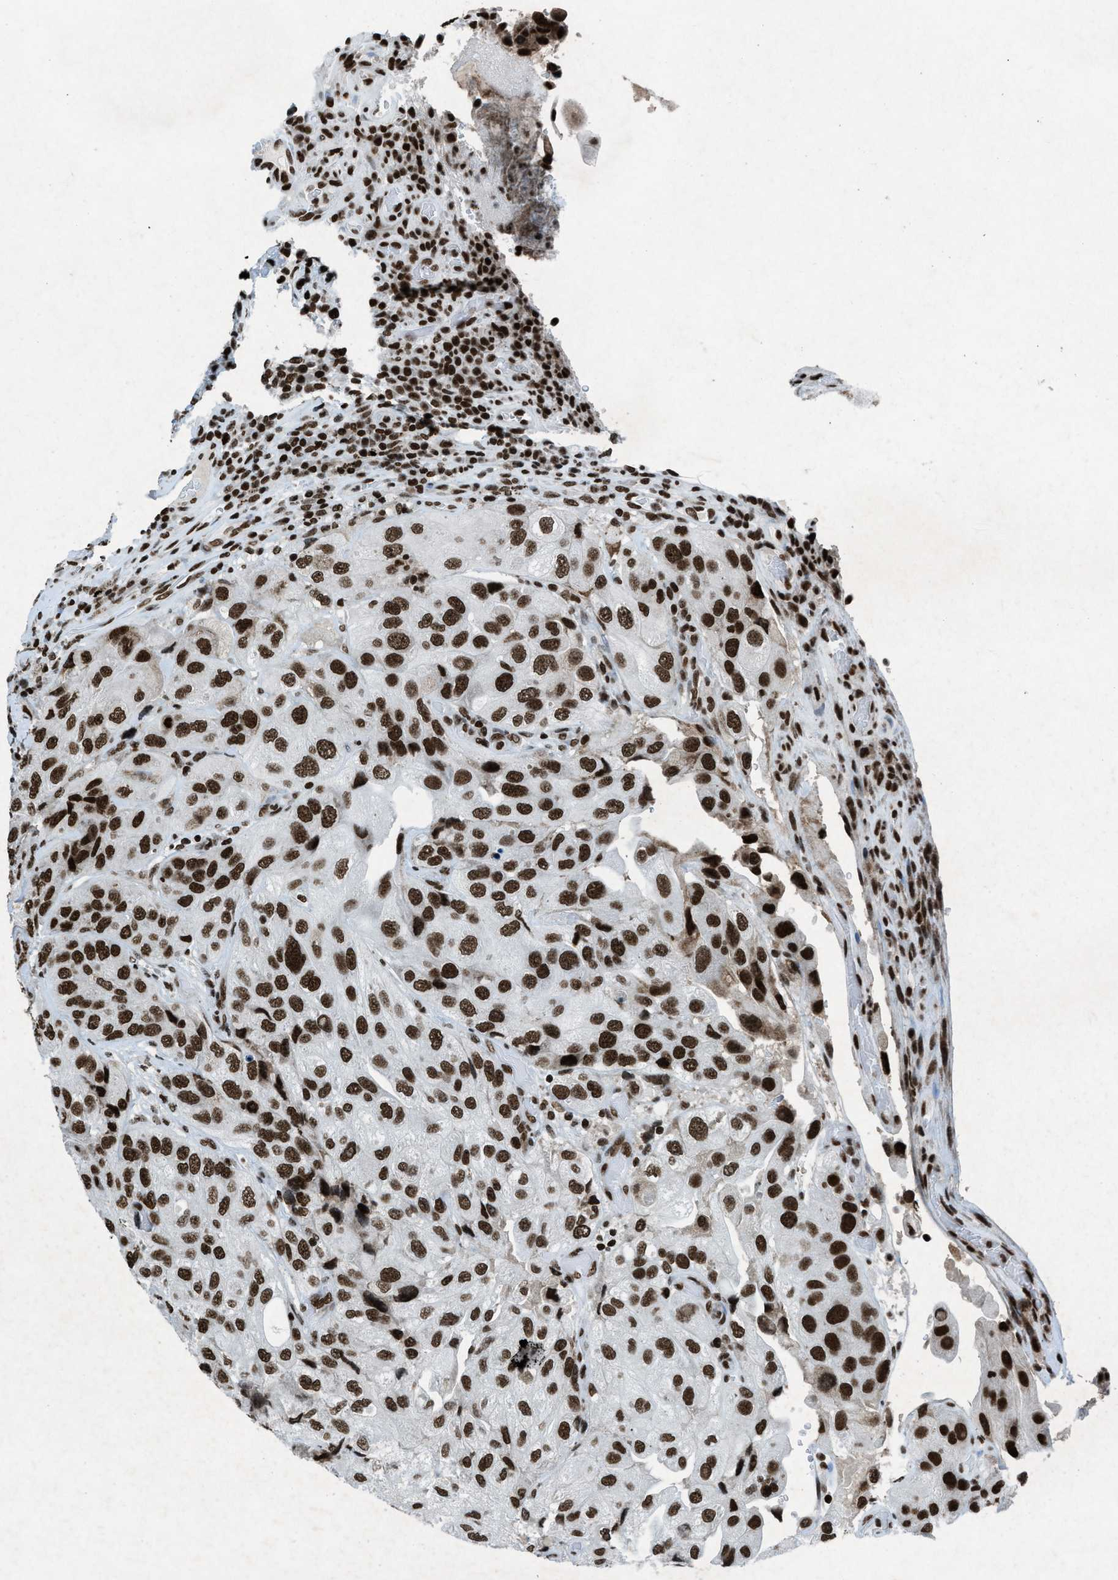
{"staining": {"intensity": "strong", "quantity": ">75%", "location": "nuclear"}, "tissue": "urothelial cancer", "cell_type": "Tumor cells", "image_type": "cancer", "snomed": [{"axis": "morphology", "description": "Urothelial carcinoma, High grade"}, {"axis": "topography", "description": "Urinary bladder"}], "caption": "Immunohistochemistry (IHC) staining of high-grade urothelial carcinoma, which reveals high levels of strong nuclear expression in about >75% of tumor cells indicating strong nuclear protein staining. The staining was performed using DAB (brown) for protein detection and nuclei were counterstained in hematoxylin (blue).", "gene": "NXF1", "patient": {"sex": "female", "age": 64}}